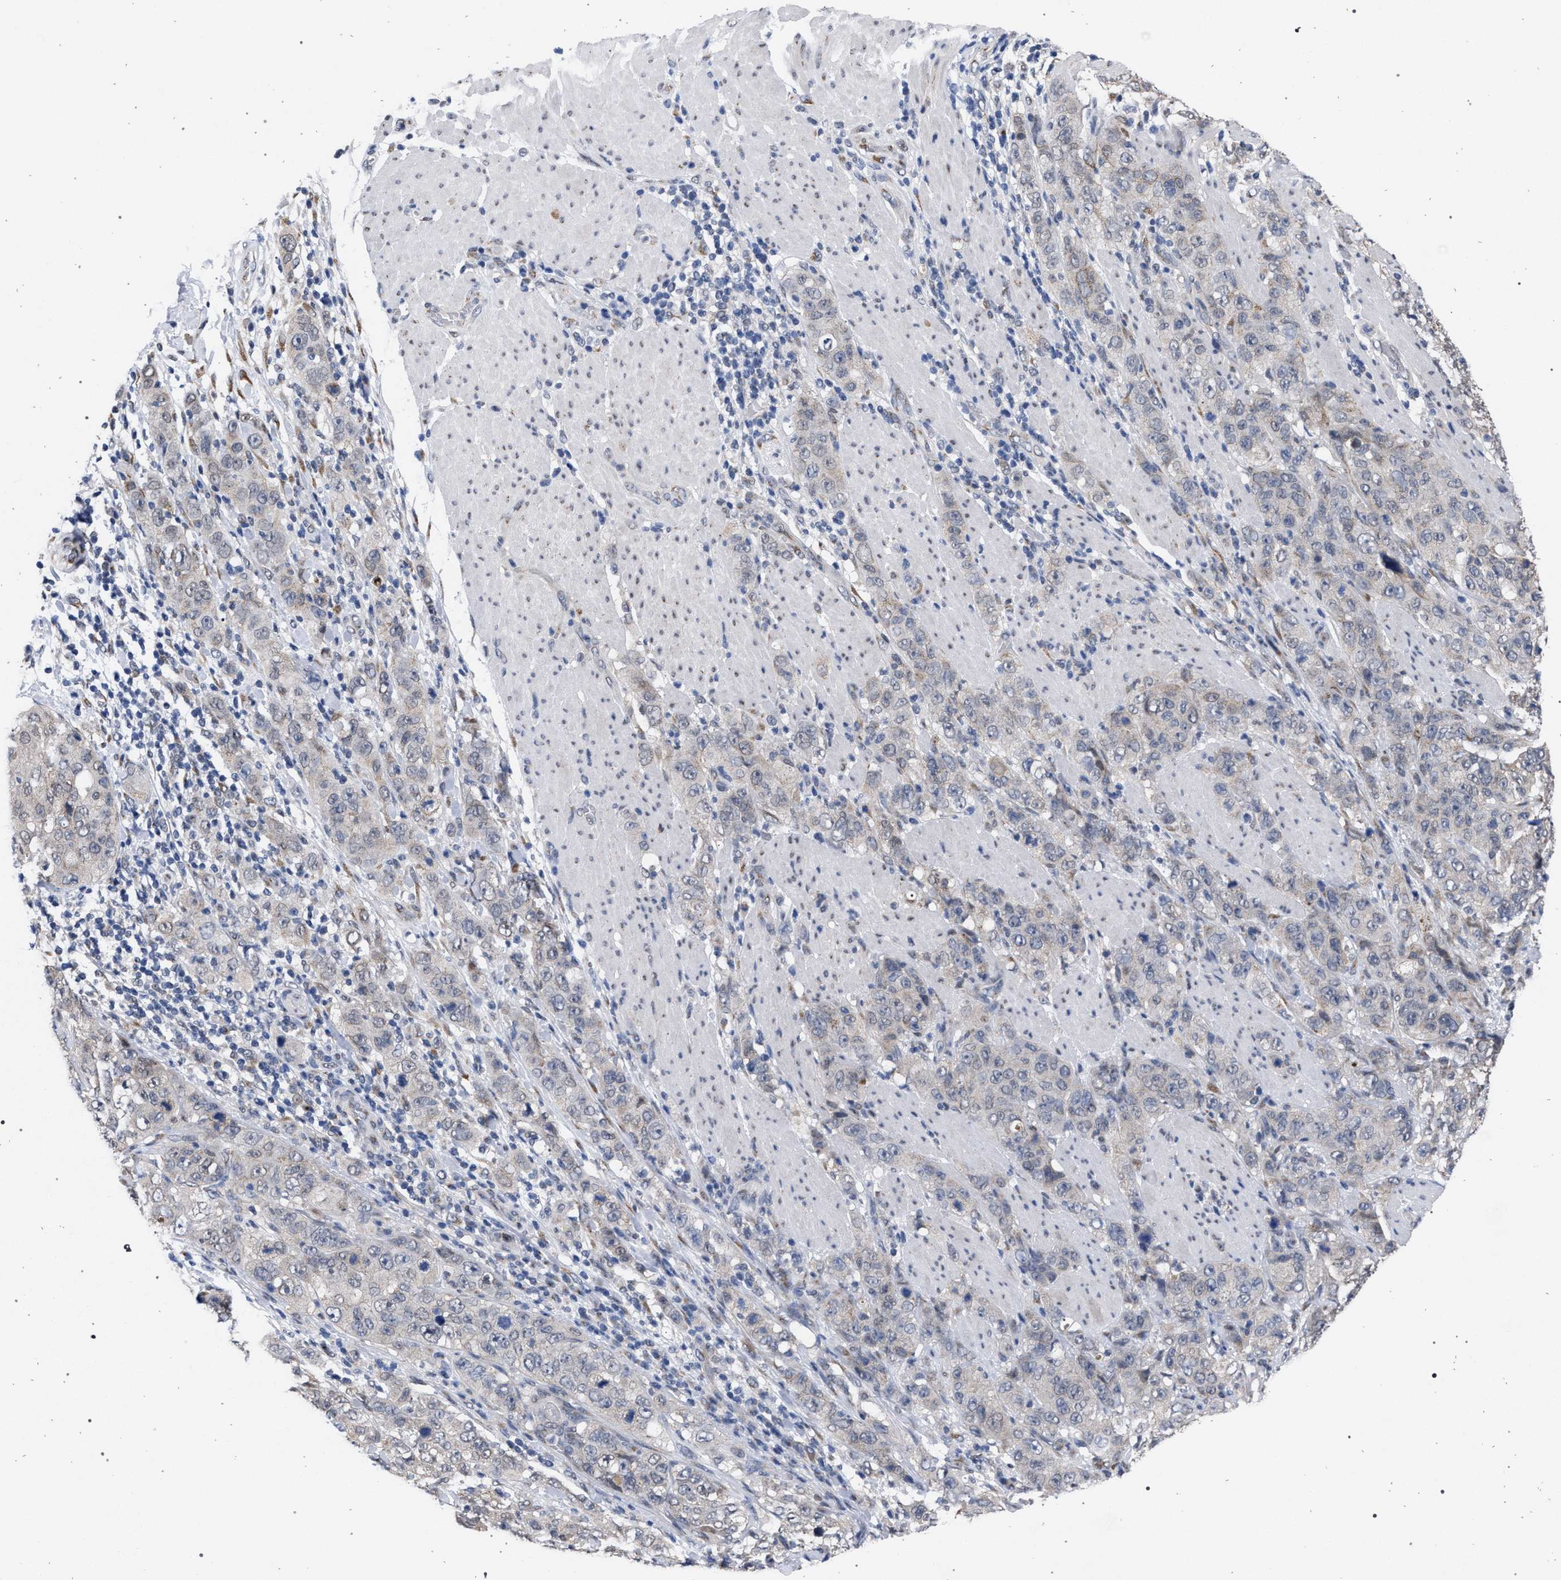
{"staining": {"intensity": "negative", "quantity": "none", "location": "none"}, "tissue": "stomach cancer", "cell_type": "Tumor cells", "image_type": "cancer", "snomed": [{"axis": "morphology", "description": "Adenocarcinoma, NOS"}, {"axis": "topography", "description": "Stomach"}], "caption": "Immunohistochemistry of human stomach cancer reveals no expression in tumor cells. (Brightfield microscopy of DAB (3,3'-diaminobenzidine) immunohistochemistry (IHC) at high magnification).", "gene": "GOLGA2", "patient": {"sex": "male", "age": 48}}